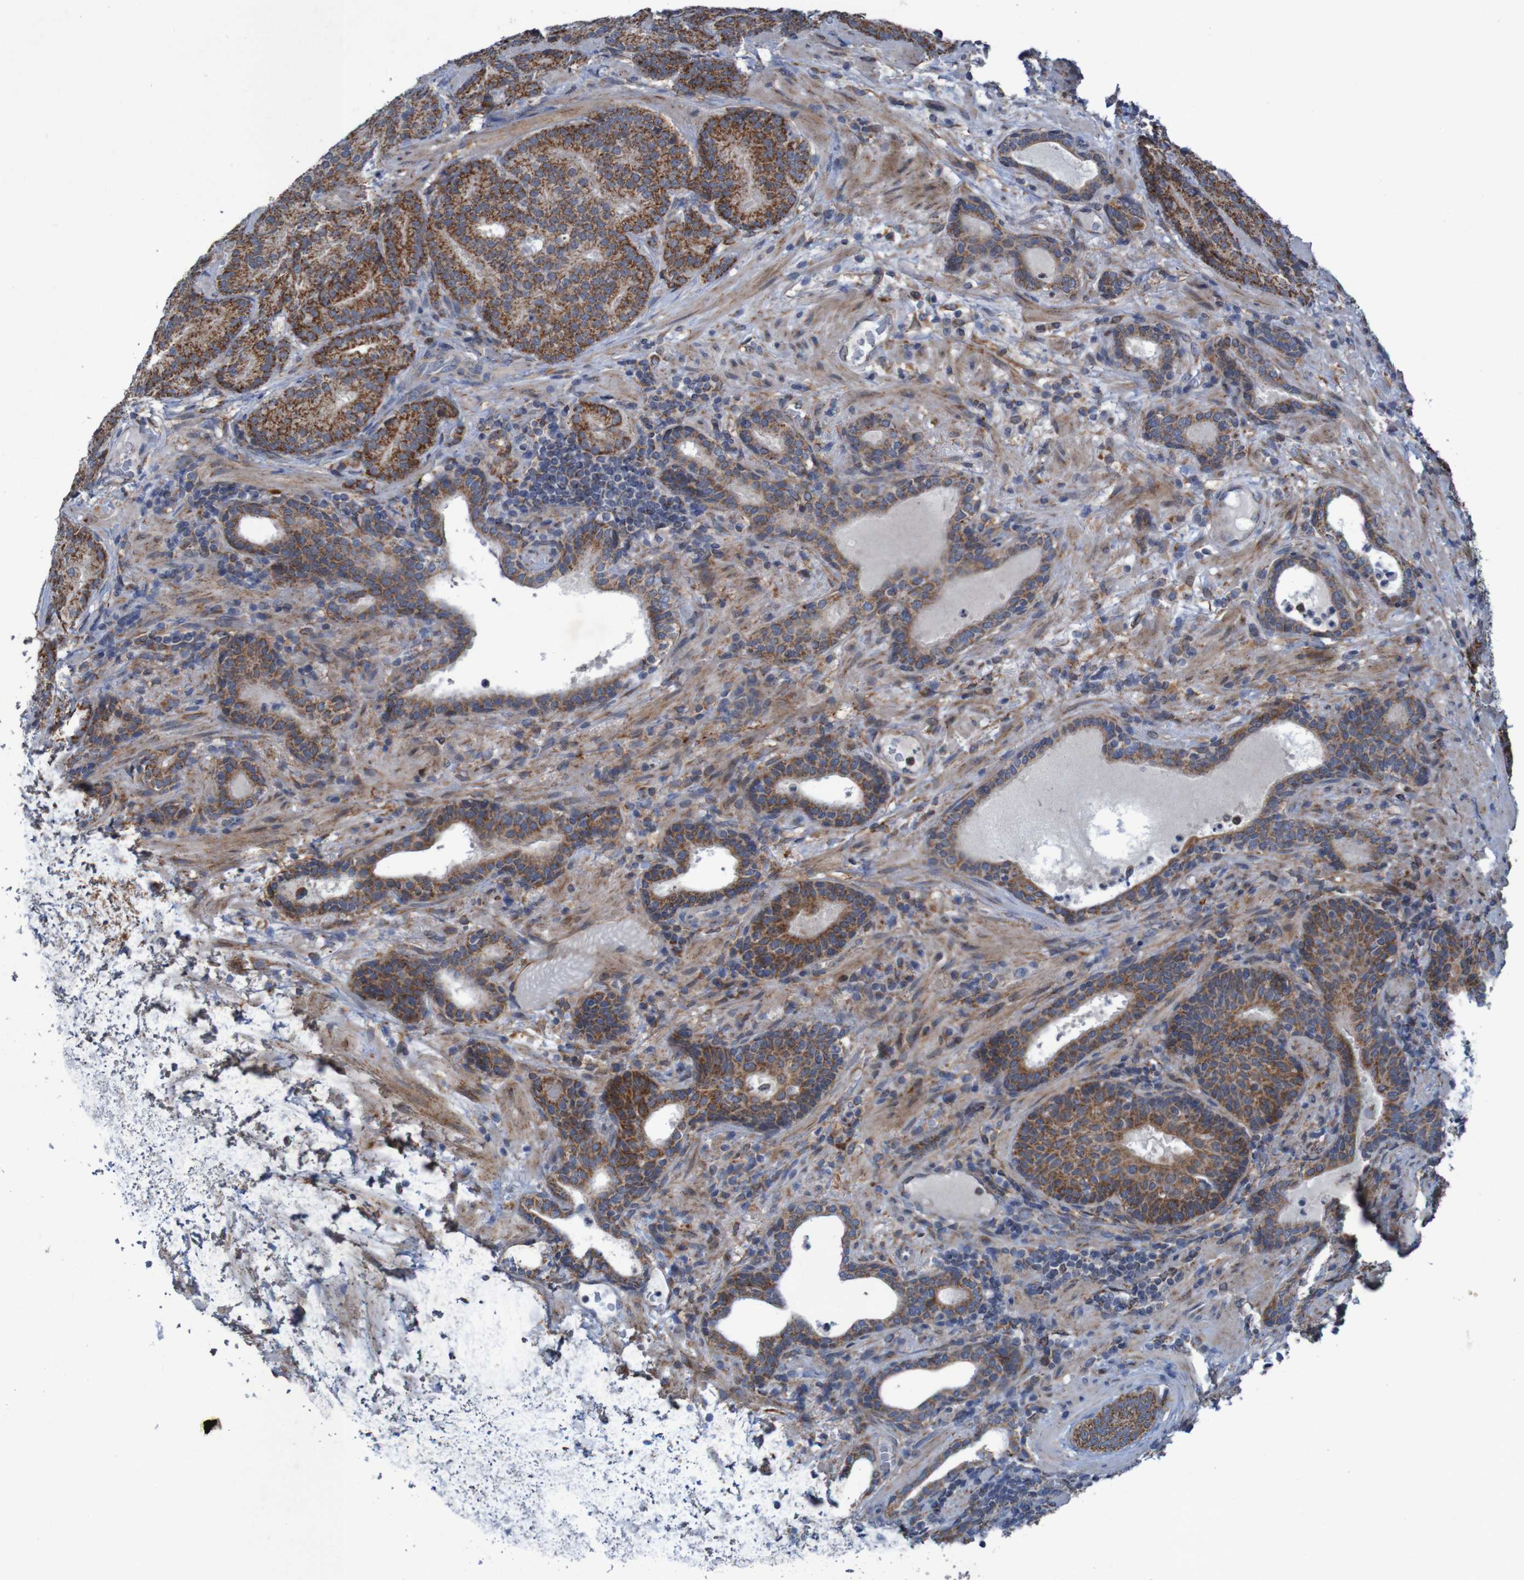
{"staining": {"intensity": "strong", "quantity": ">75%", "location": "cytoplasmic/membranous"}, "tissue": "prostate cancer", "cell_type": "Tumor cells", "image_type": "cancer", "snomed": [{"axis": "morphology", "description": "Adenocarcinoma, High grade"}, {"axis": "topography", "description": "Prostate"}], "caption": "Protein expression analysis of human adenocarcinoma (high-grade) (prostate) reveals strong cytoplasmic/membranous staining in approximately >75% of tumor cells.", "gene": "CCDC51", "patient": {"sex": "male", "age": 61}}